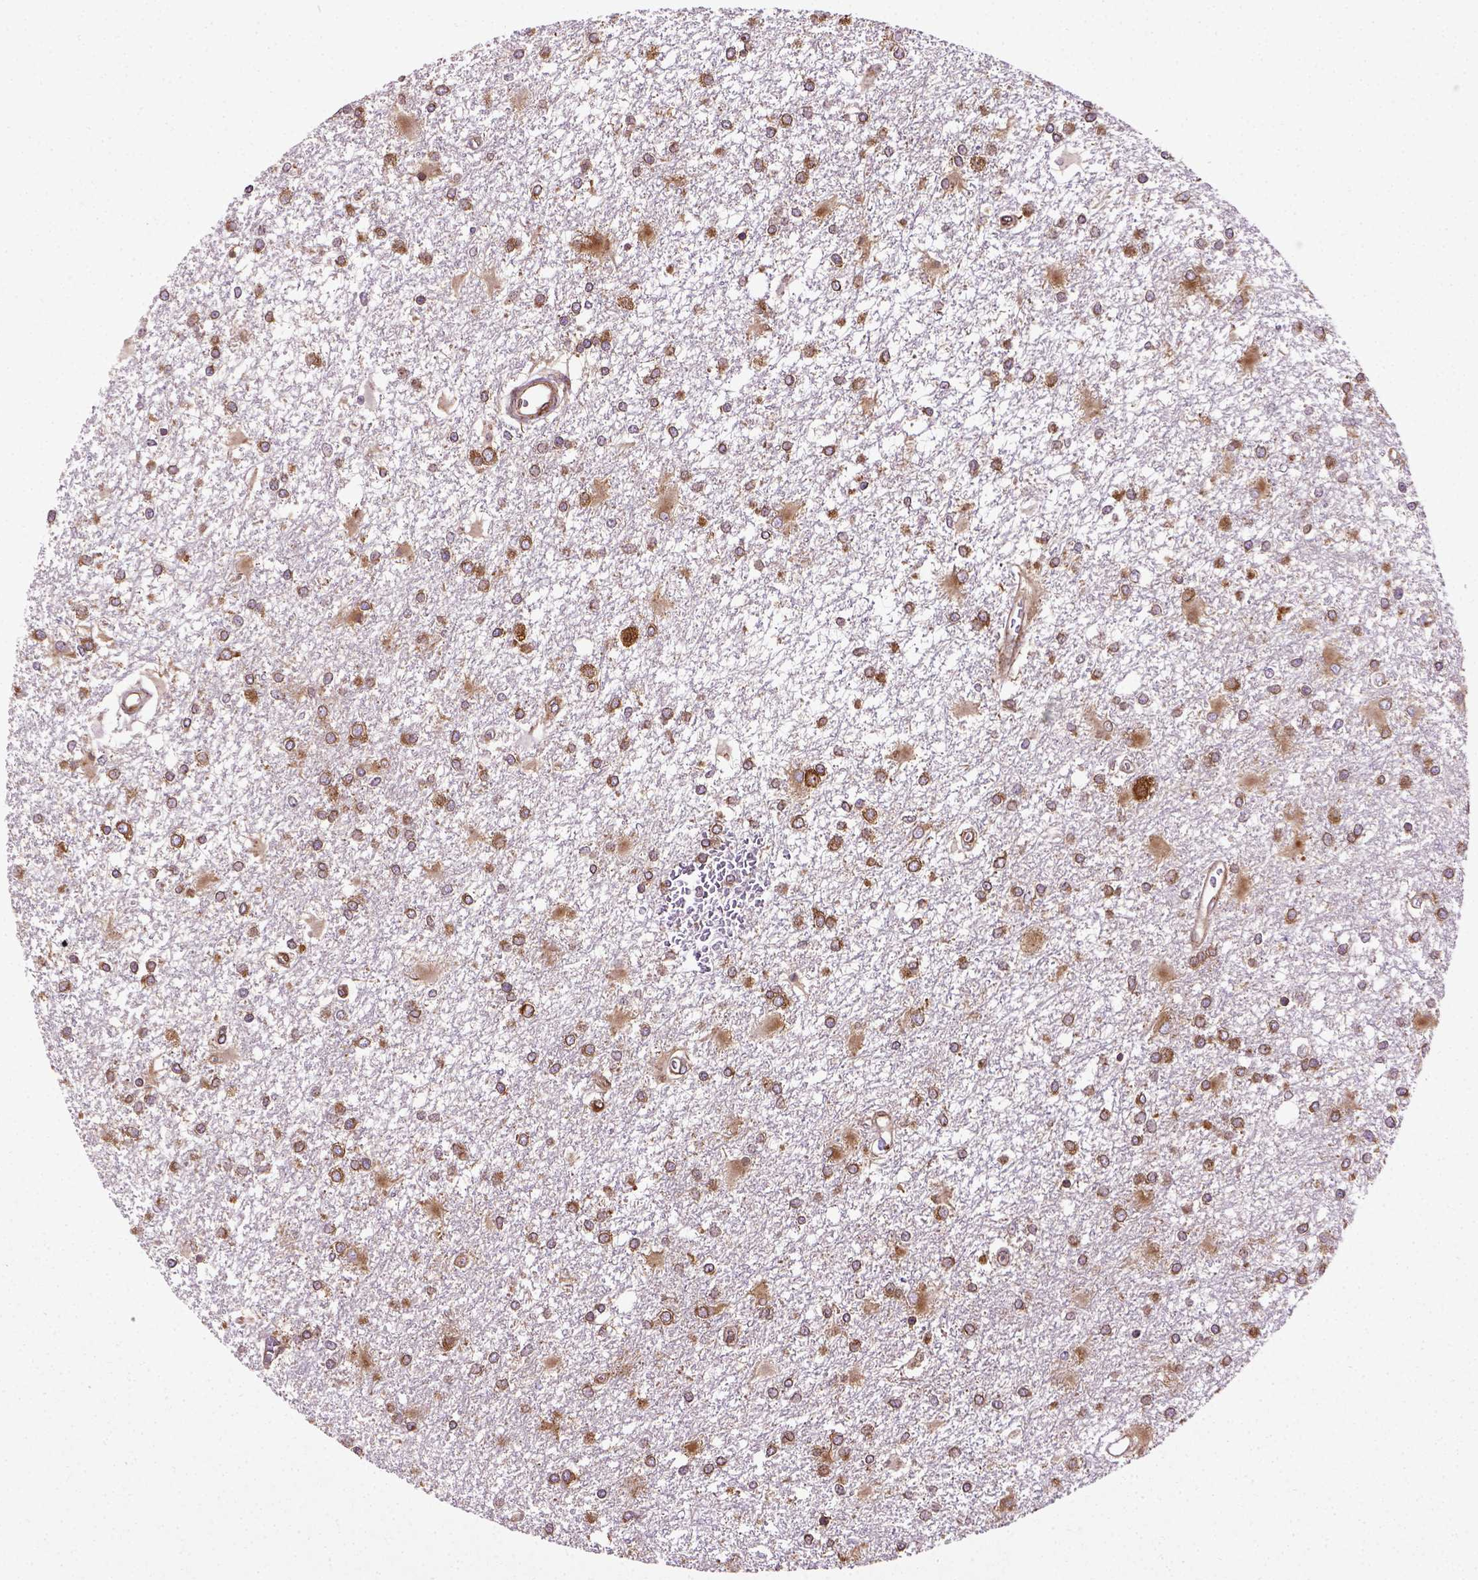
{"staining": {"intensity": "moderate", "quantity": ">75%", "location": "cytoplasmic/membranous"}, "tissue": "glioma", "cell_type": "Tumor cells", "image_type": "cancer", "snomed": [{"axis": "morphology", "description": "Glioma, malignant, High grade"}, {"axis": "topography", "description": "Cerebral cortex"}], "caption": "Glioma tissue reveals moderate cytoplasmic/membranous staining in about >75% of tumor cells, visualized by immunohistochemistry.", "gene": "CAPRIN1", "patient": {"sex": "male", "age": 79}}